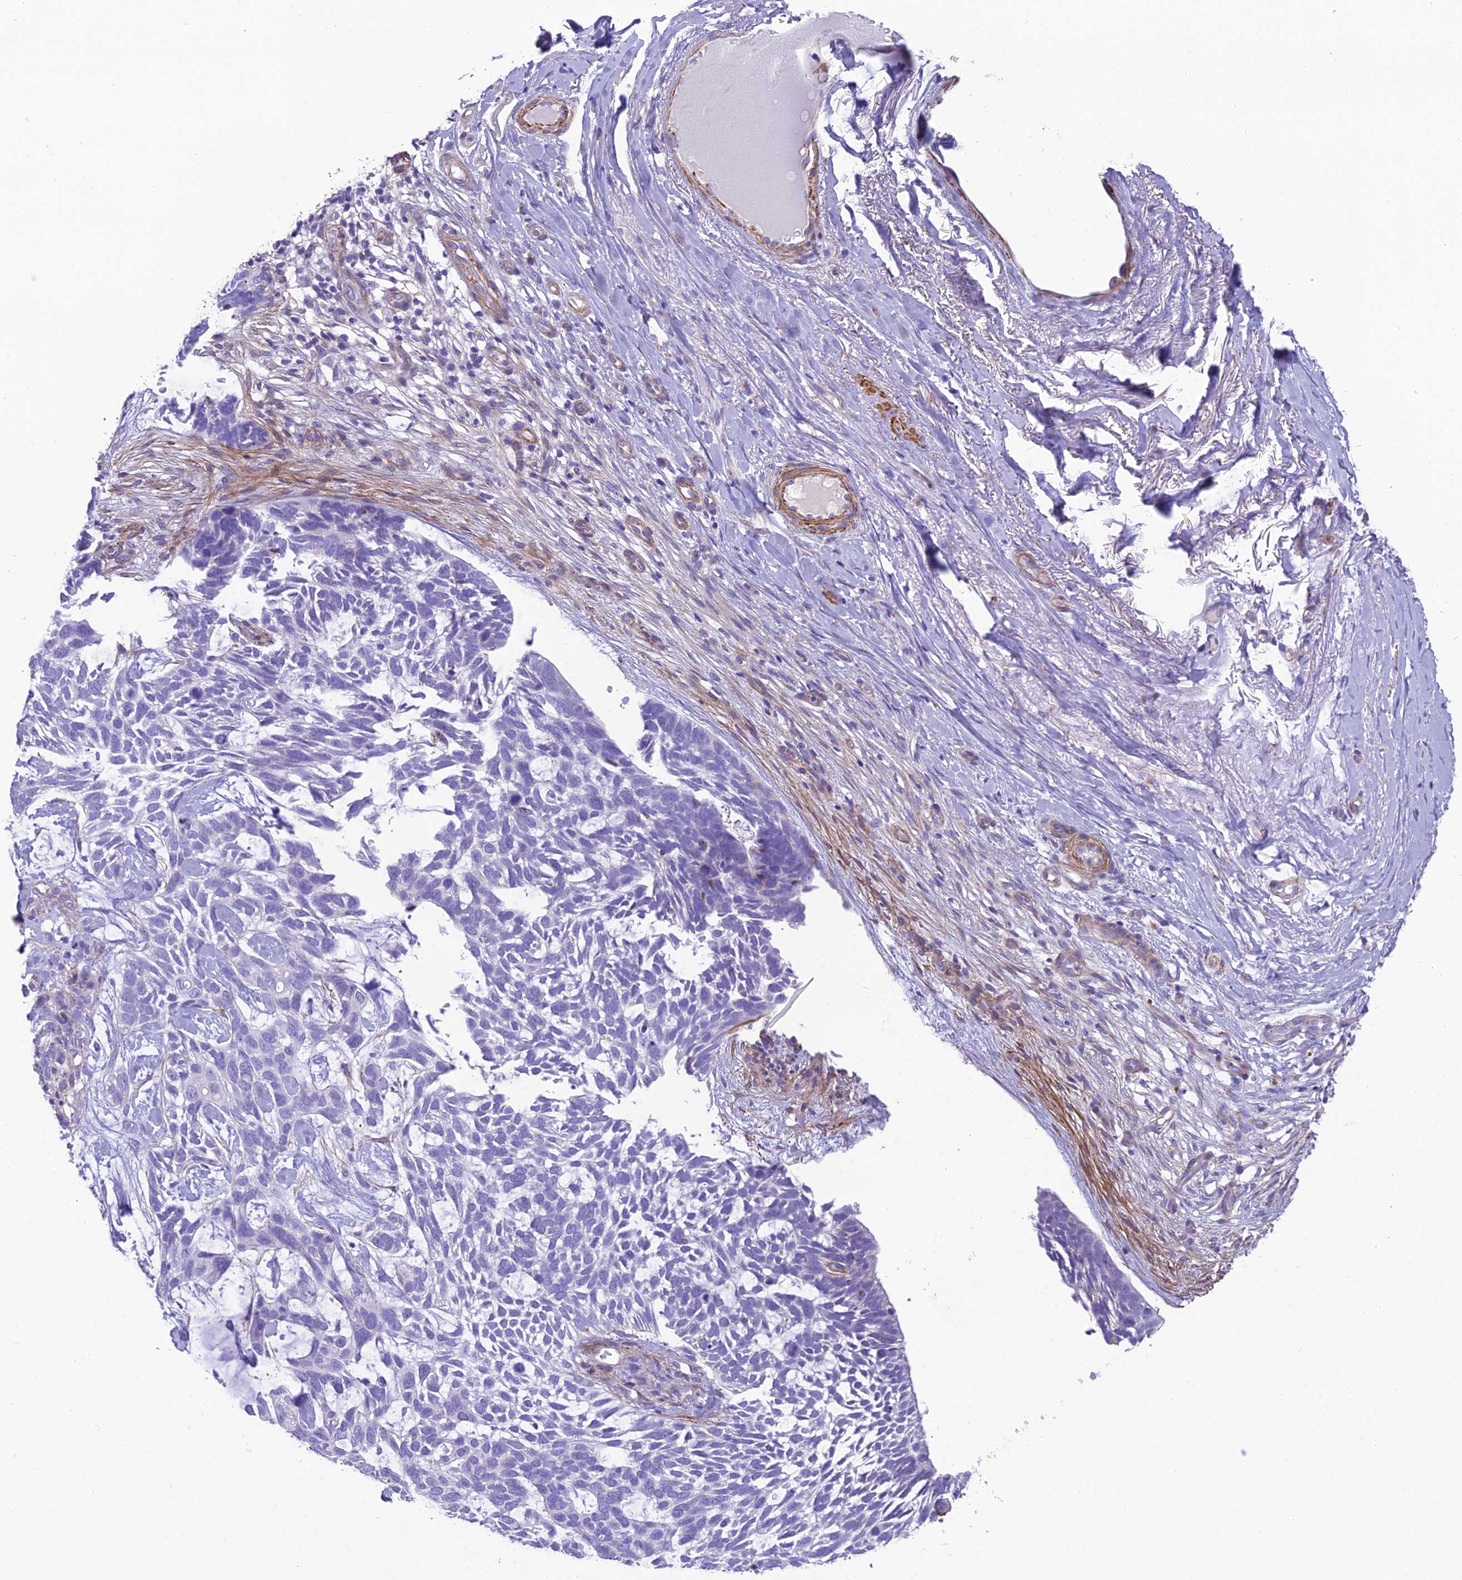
{"staining": {"intensity": "negative", "quantity": "none", "location": "none"}, "tissue": "skin cancer", "cell_type": "Tumor cells", "image_type": "cancer", "snomed": [{"axis": "morphology", "description": "Basal cell carcinoma"}, {"axis": "topography", "description": "Skin"}], "caption": "This photomicrograph is of skin cancer (basal cell carcinoma) stained with IHC to label a protein in brown with the nuclei are counter-stained blue. There is no expression in tumor cells.", "gene": "GFRA1", "patient": {"sex": "male", "age": 88}}